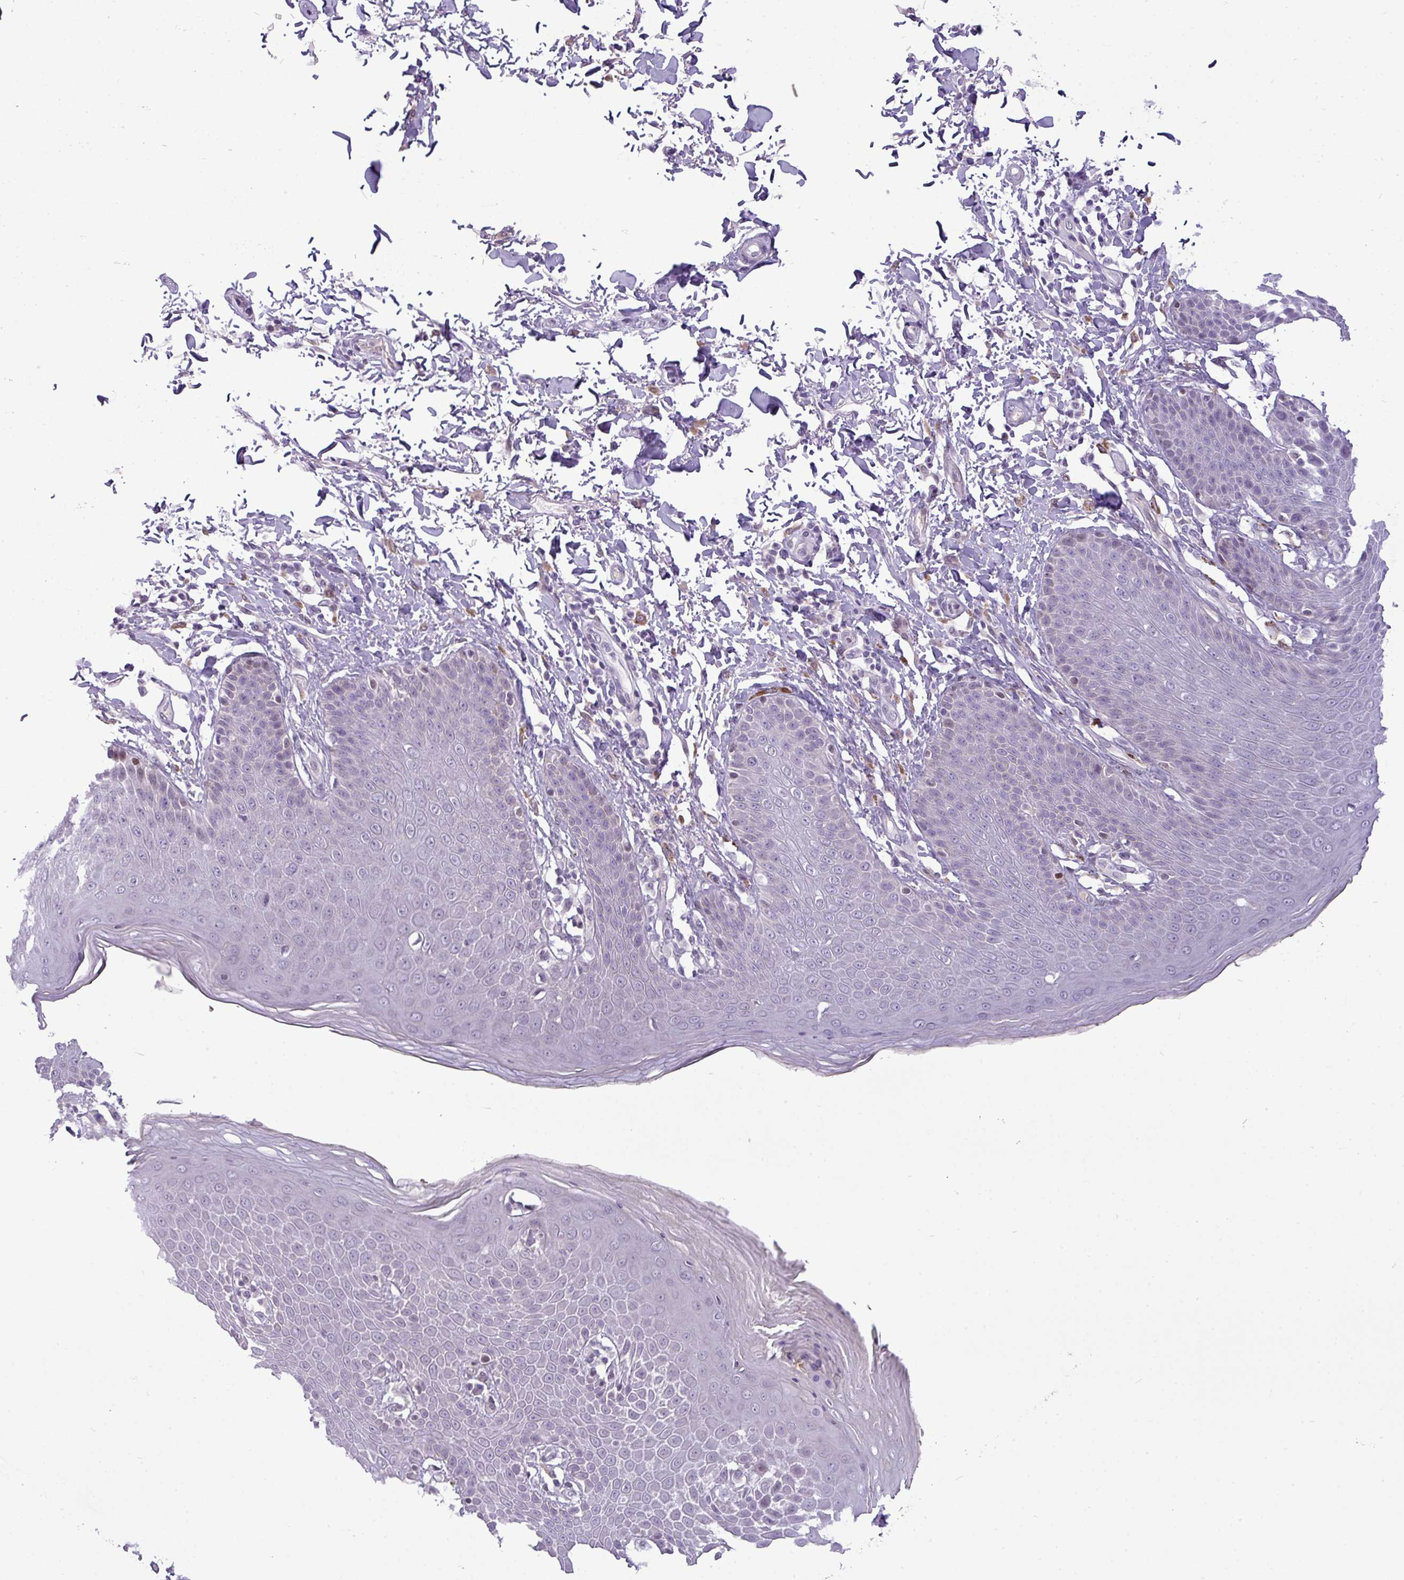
{"staining": {"intensity": "negative", "quantity": "none", "location": "none"}, "tissue": "skin", "cell_type": "Epidermal cells", "image_type": "normal", "snomed": [{"axis": "morphology", "description": "Normal tissue, NOS"}, {"axis": "topography", "description": "Peripheral nerve tissue"}], "caption": "Skin stained for a protein using immunohistochemistry reveals no positivity epidermal cells.", "gene": "SLC66A2", "patient": {"sex": "male", "age": 51}}